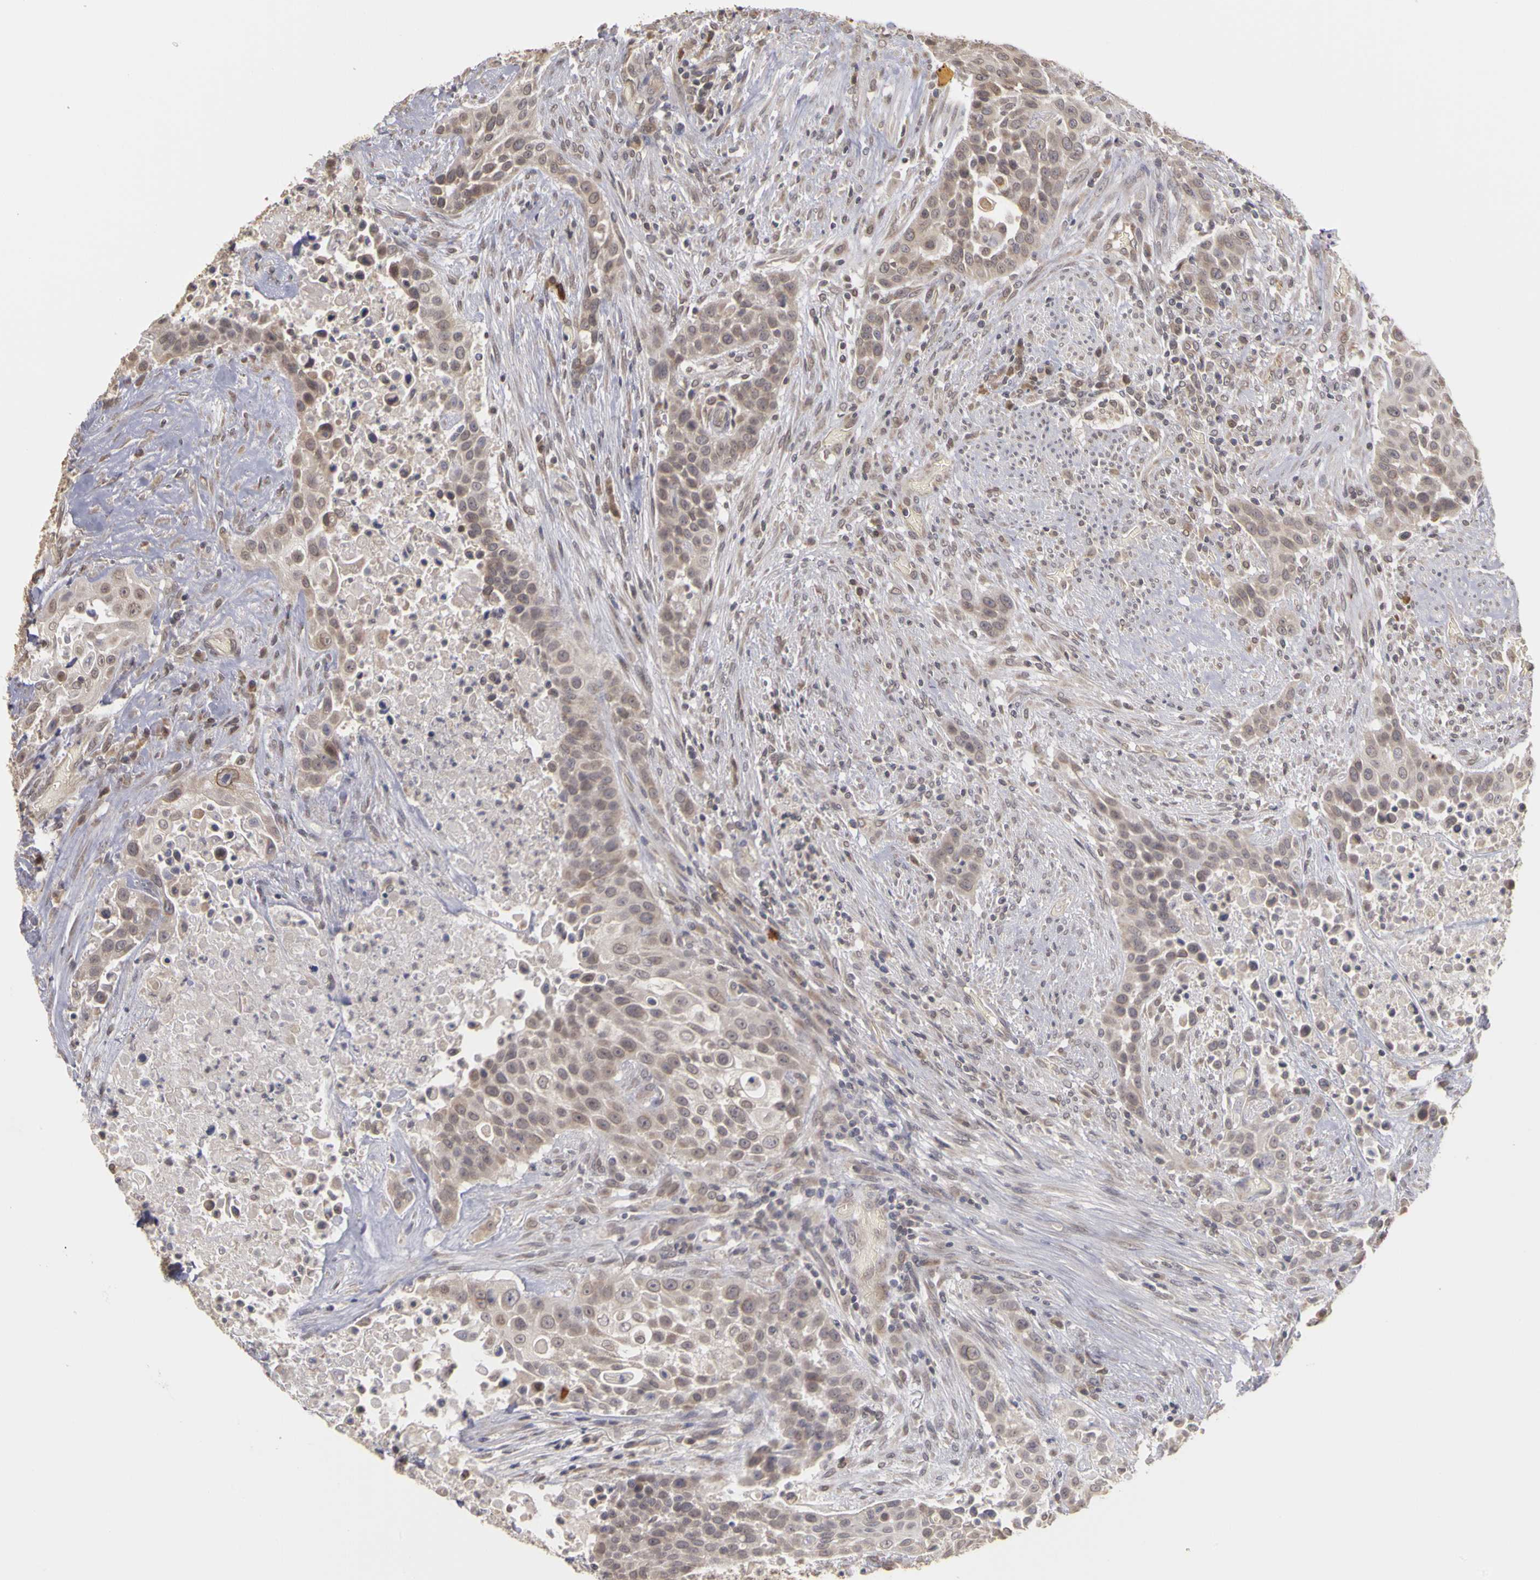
{"staining": {"intensity": "weak", "quantity": "25%-75%", "location": "cytoplasmic/membranous"}, "tissue": "urothelial cancer", "cell_type": "Tumor cells", "image_type": "cancer", "snomed": [{"axis": "morphology", "description": "Urothelial carcinoma, High grade"}, {"axis": "topography", "description": "Urinary bladder"}], "caption": "Immunohistochemical staining of urothelial cancer displays low levels of weak cytoplasmic/membranous protein staining in approximately 25%-75% of tumor cells.", "gene": "FRMD7", "patient": {"sex": "male", "age": 74}}